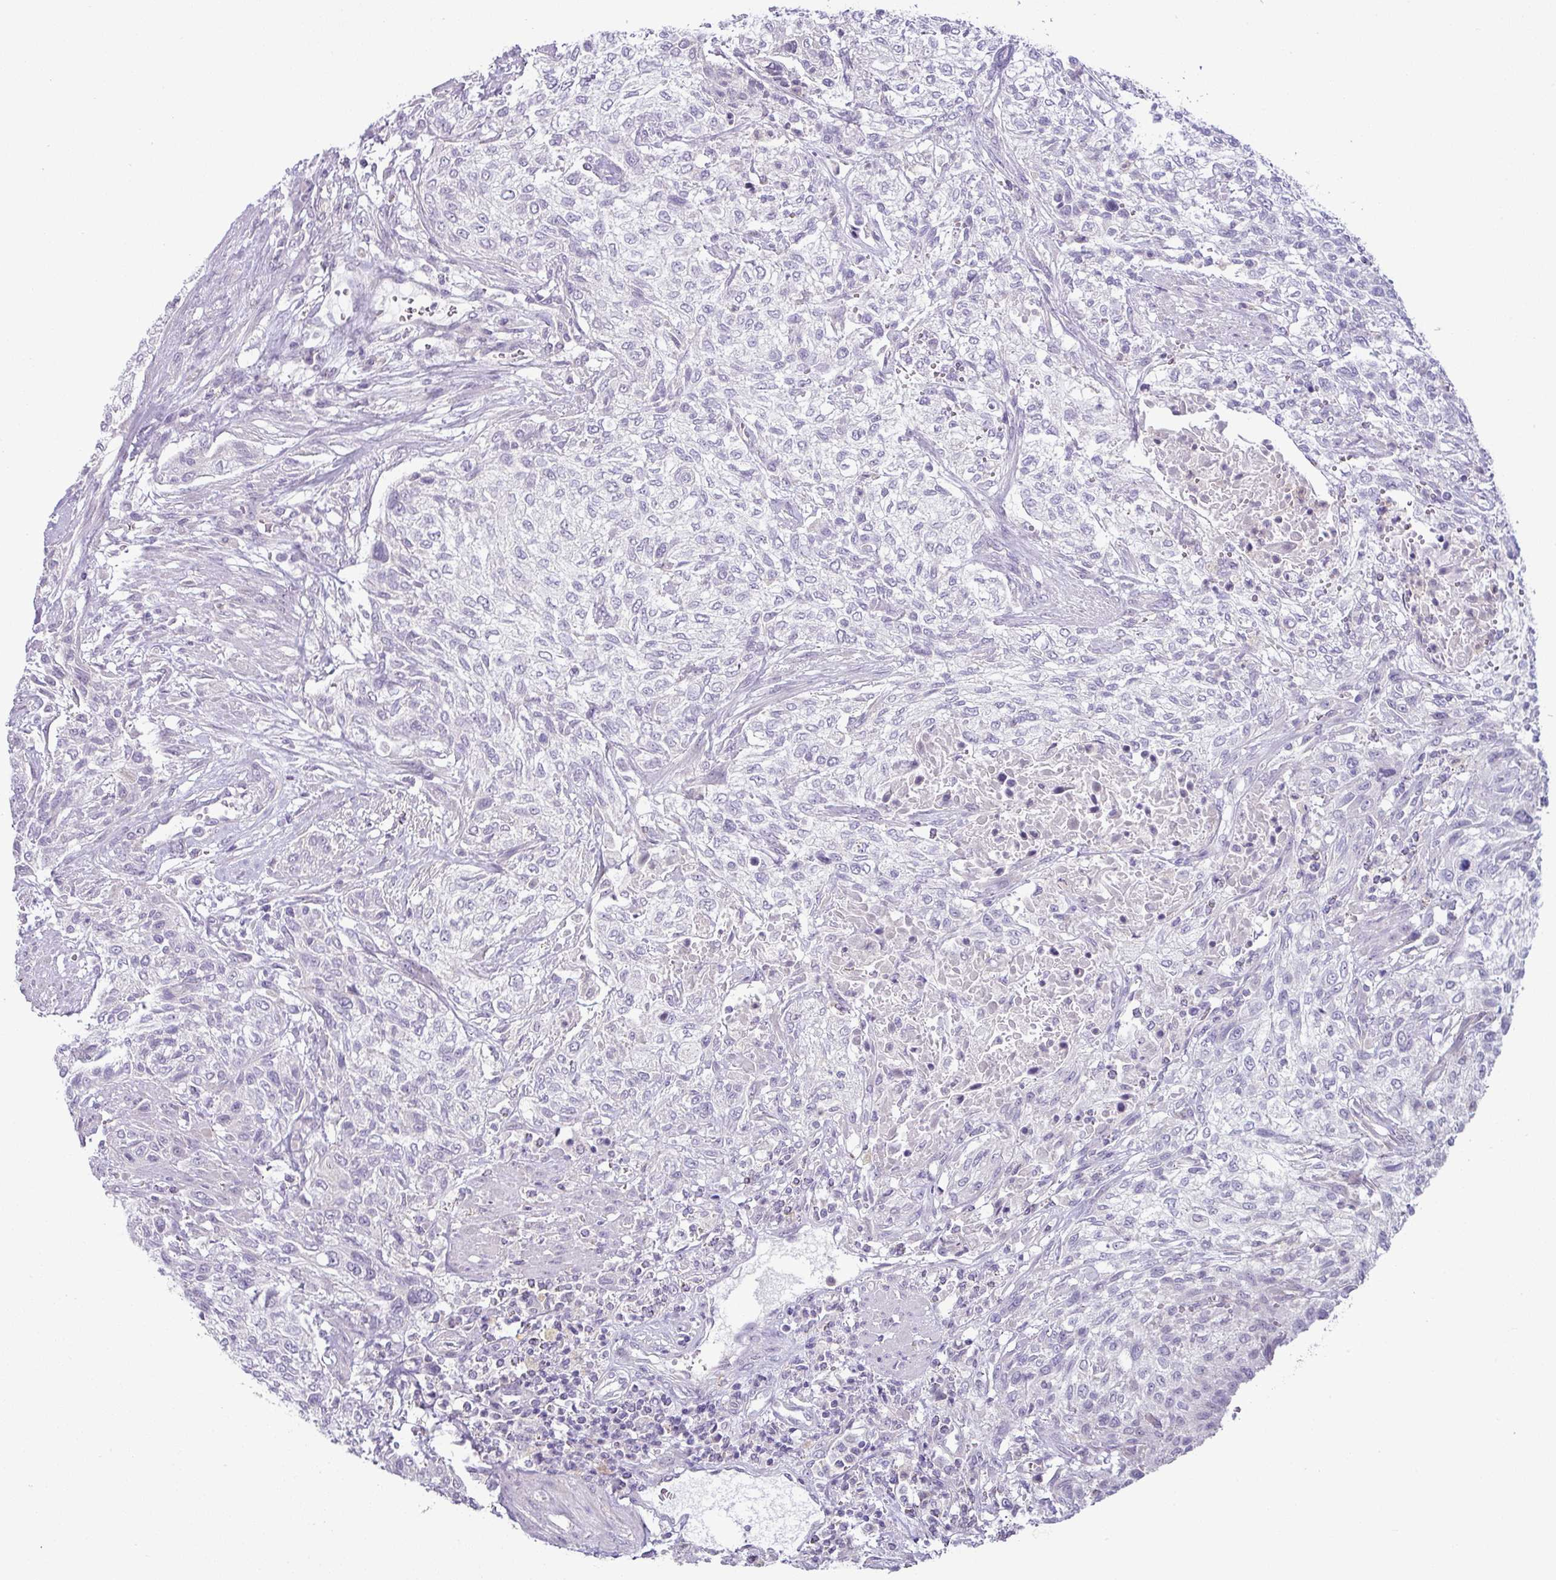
{"staining": {"intensity": "negative", "quantity": "none", "location": "none"}, "tissue": "urothelial cancer", "cell_type": "Tumor cells", "image_type": "cancer", "snomed": [{"axis": "morphology", "description": "Normal tissue, NOS"}, {"axis": "morphology", "description": "Urothelial carcinoma, NOS"}, {"axis": "topography", "description": "Urinary bladder"}, {"axis": "topography", "description": "Peripheral nerve tissue"}], "caption": "Immunohistochemical staining of human urothelial cancer displays no significant staining in tumor cells. (Brightfield microscopy of DAB immunohistochemistry (IHC) at high magnification).", "gene": "HBEGF", "patient": {"sex": "male", "age": 35}}